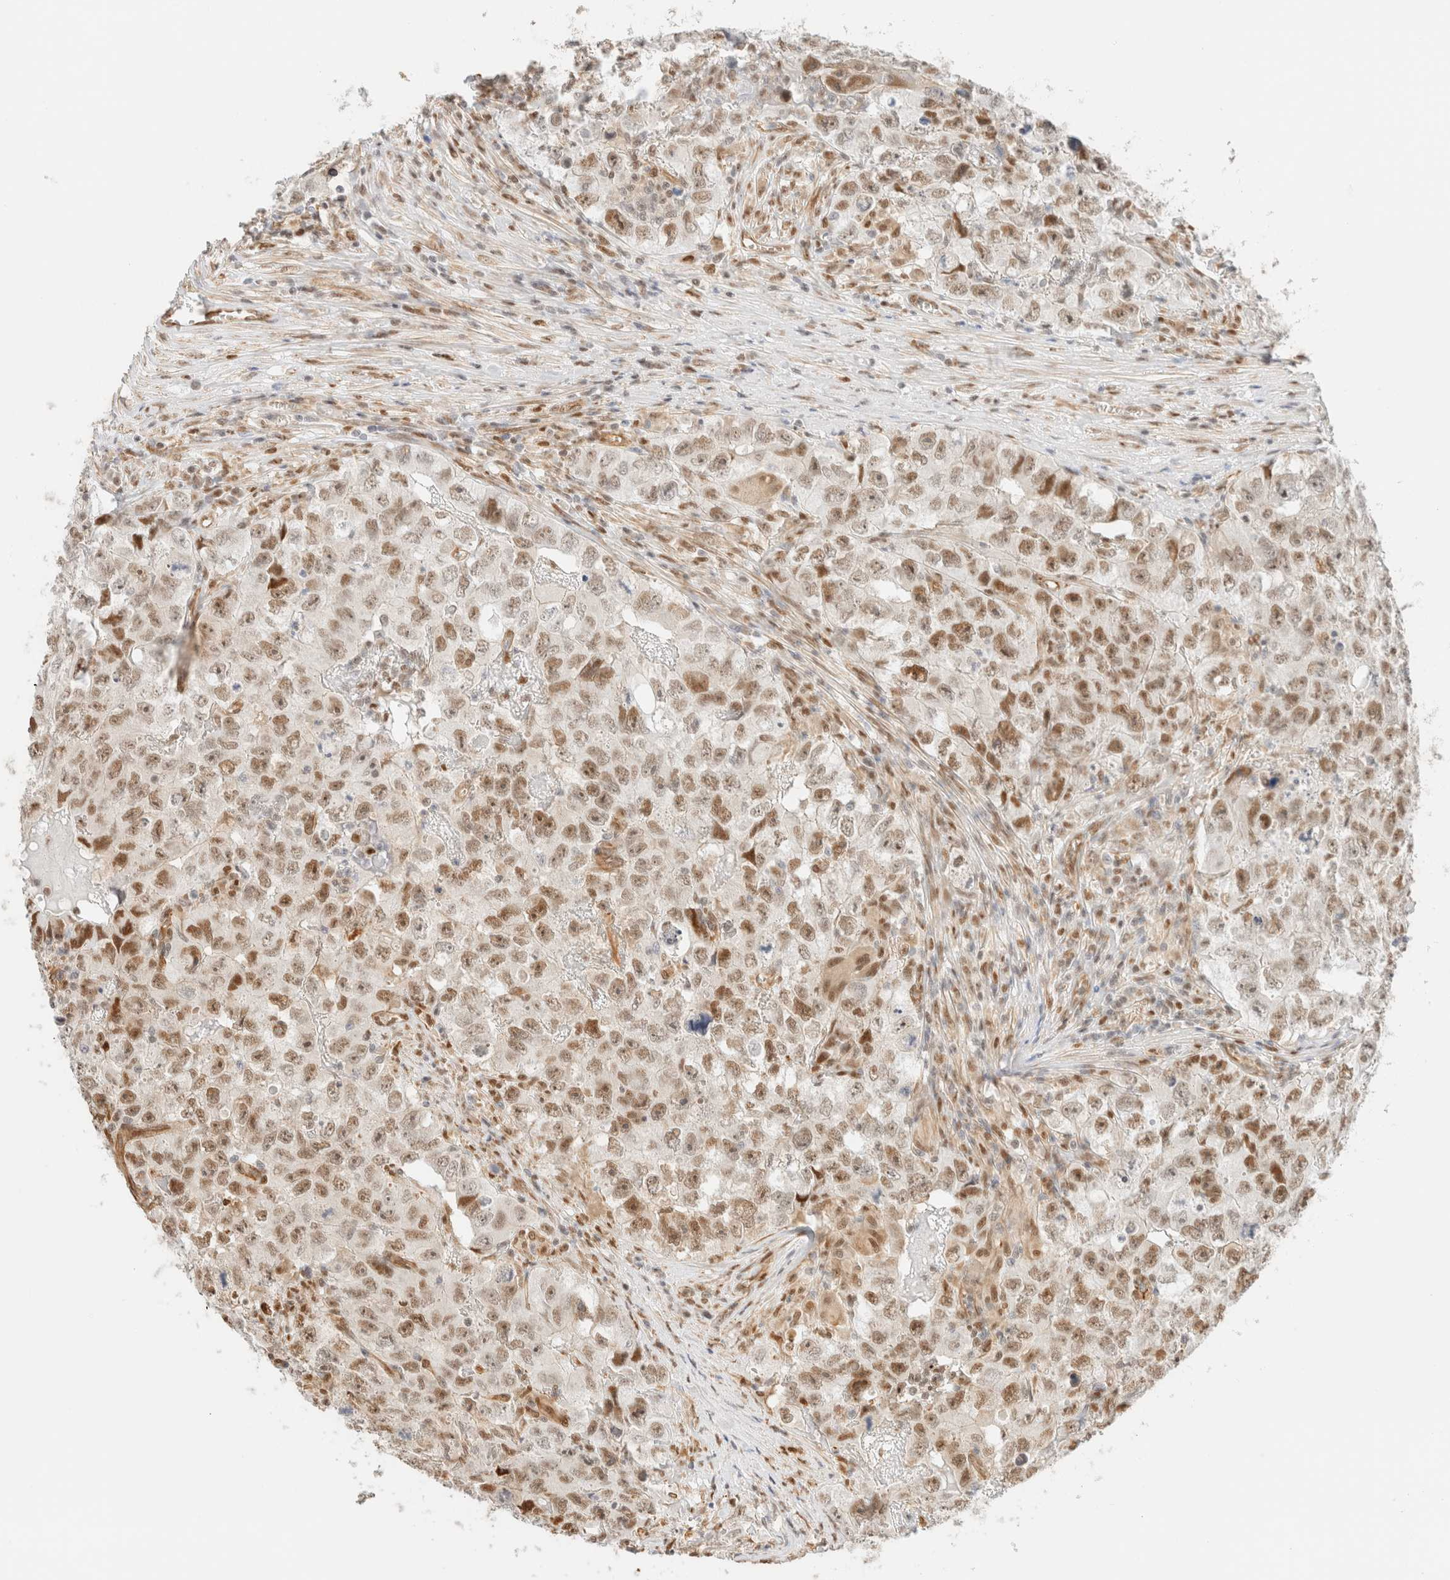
{"staining": {"intensity": "moderate", "quantity": "25%-75%", "location": "nuclear"}, "tissue": "testis cancer", "cell_type": "Tumor cells", "image_type": "cancer", "snomed": [{"axis": "morphology", "description": "Seminoma, NOS"}, {"axis": "morphology", "description": "Carcinoma, Embryonal, NOS"}, {"axis": "topography", "description": "Testis"}], "caption": "Immunohistochemistry (DAB (3,3'-diaminobenzidine)) staining of embryonal carcinoma (testis) displays moderate nuclear protein staining in about 25%-75% of tumor cells. Nuclei are stained in blue.", "gene": "ARID5A", "patient": {"sex": "male", "age": 43}}